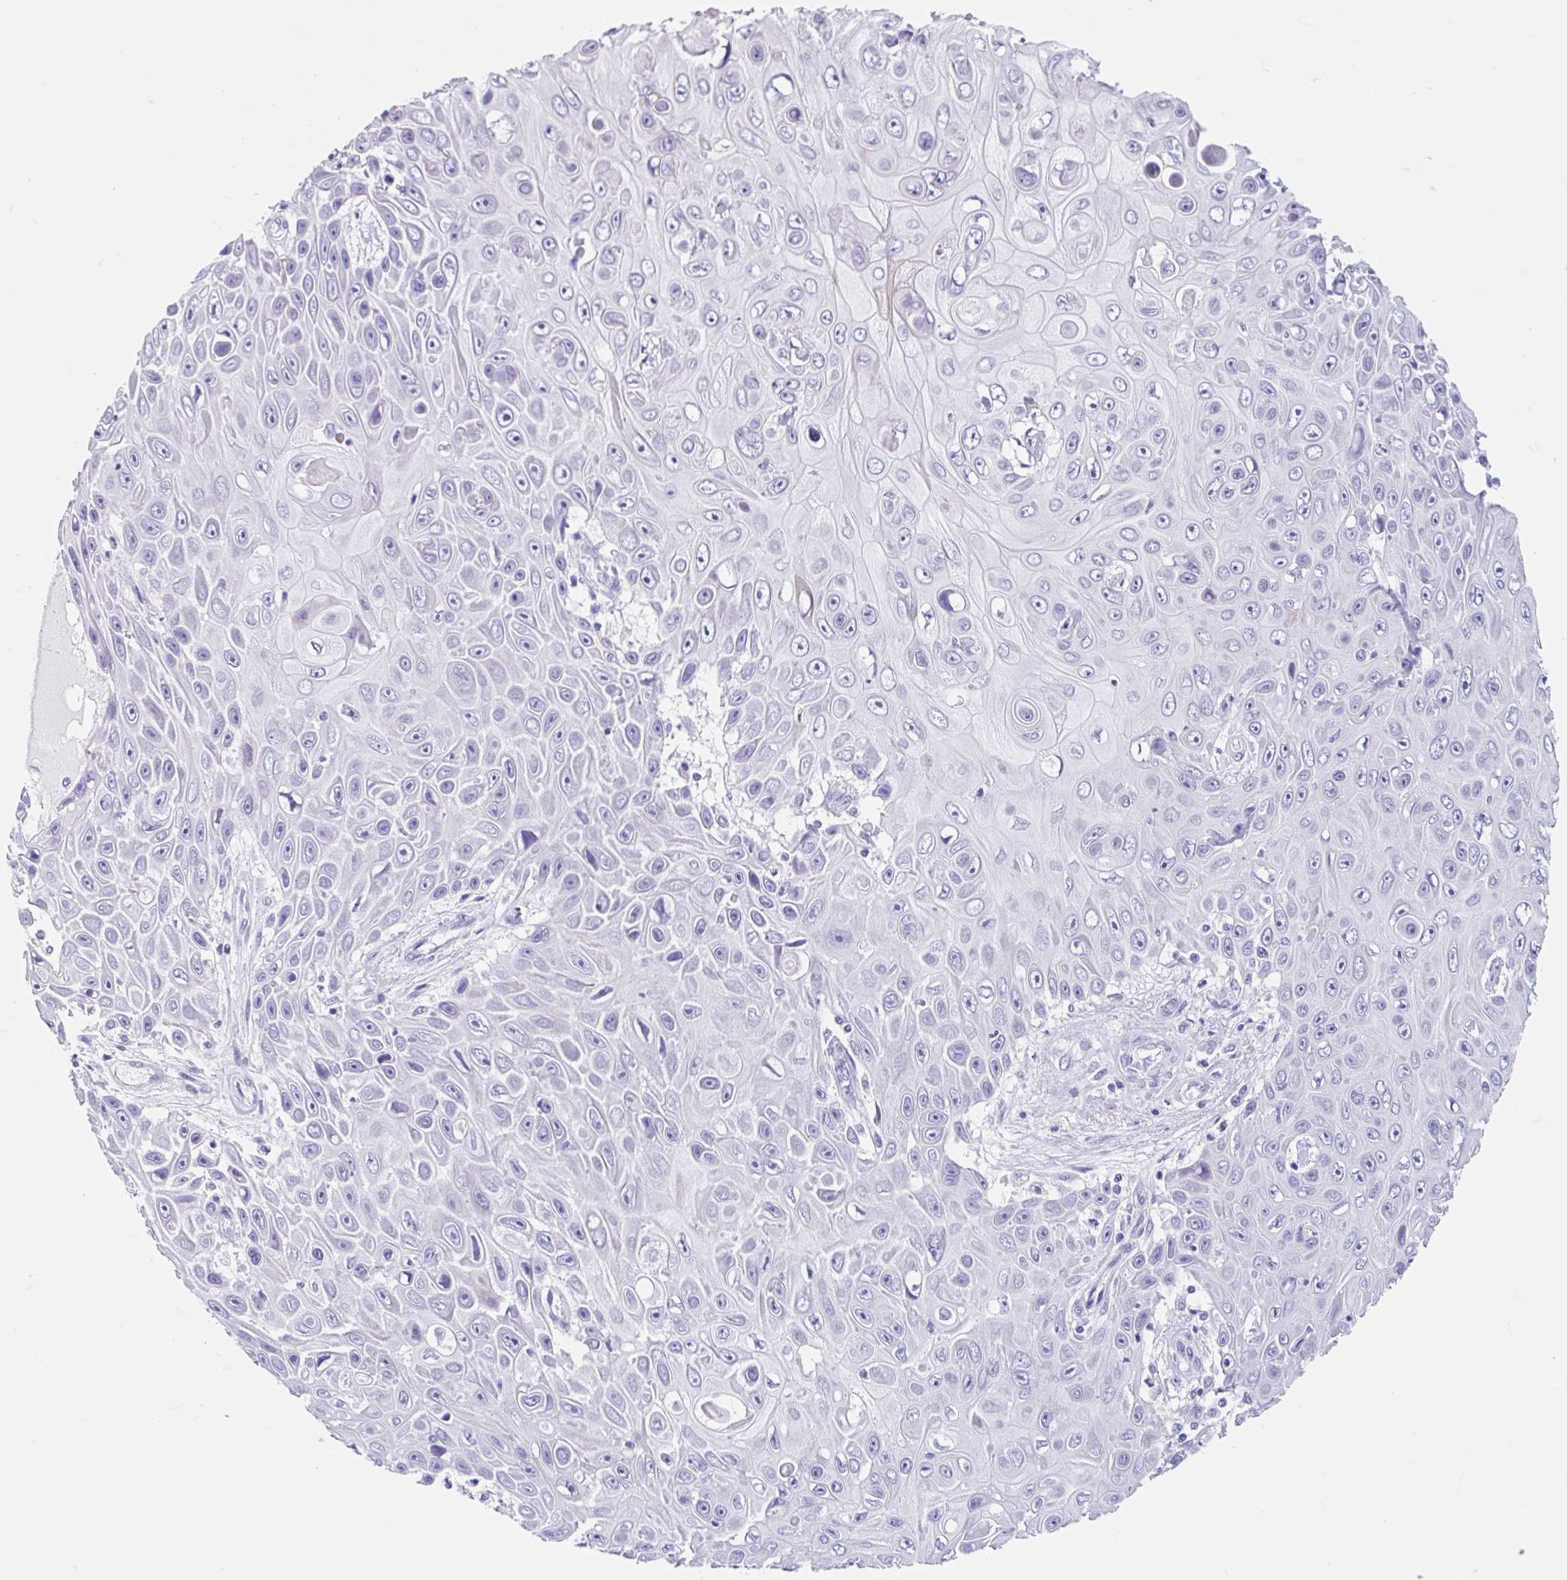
{"staining": {"intensity": "negative", "quantity": "none", "location": "none"}, "tissue": "skin cancer", "cell_type": "Tumor cells", "image_type": "cancer", "snomed": [{"axis": "morphology", "description": "Squamous cell carcinoma, NOS"}, {"axis": "topography", "description": "Skin"}], "caption": "High magnification brightfield microscopy of squamous cell carcinoma (skin) stained with DAB (3,3'-diaminobenzidine) (brown) and counterstained with hematoxylin (blue): tumor cells show no significant positivity. (IHC, brightfield microscopy, high magnification).", "gene": "CPTP", "patient": {"sex": "male", "age": 82}}